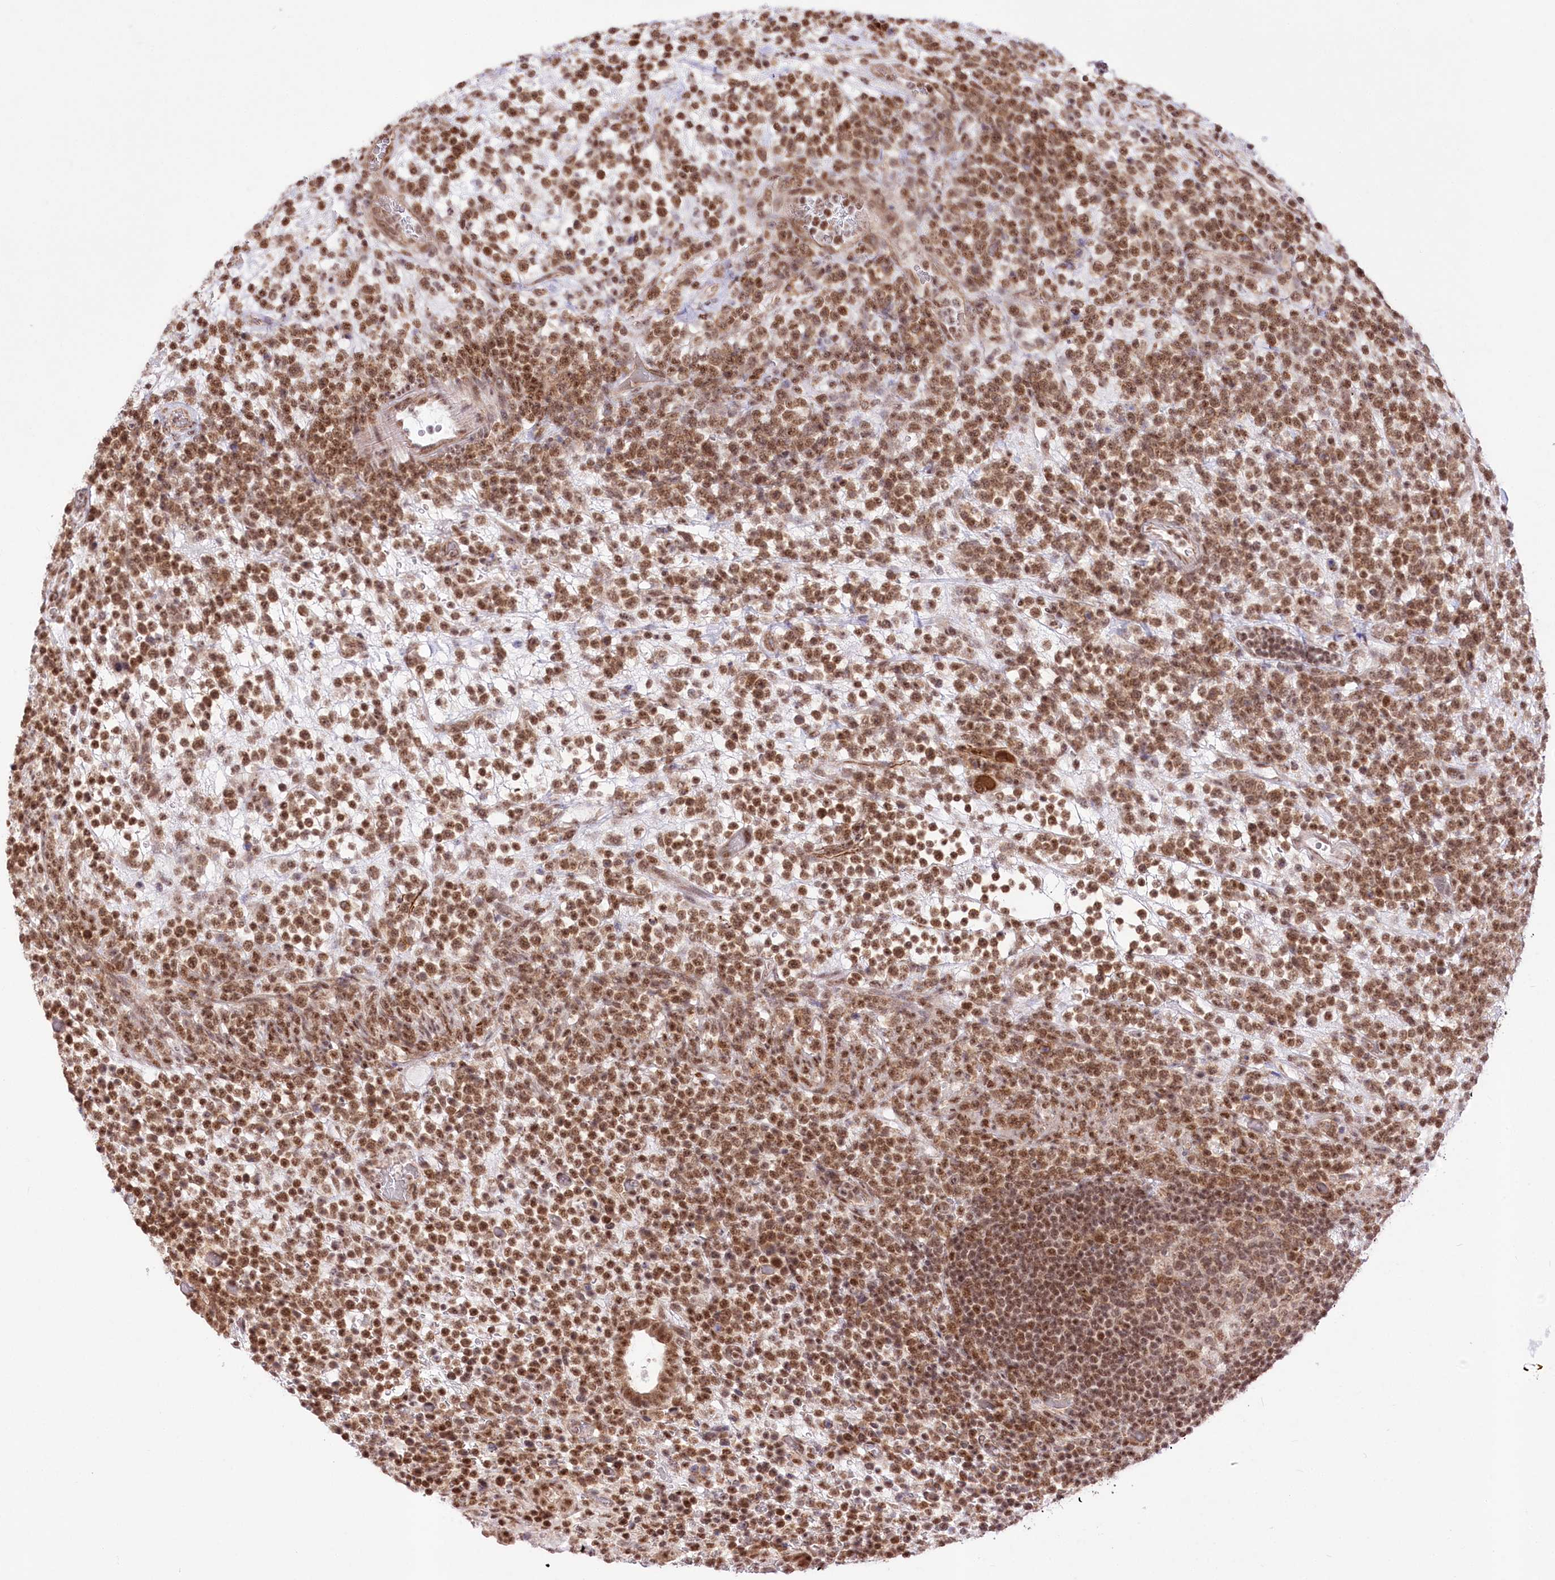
{"staining": {"intensity": "moderate", "quantity": ">75%", "location": "cytoplasmic/membranous,nuclear"}, "tissue": "lymphoma", "cell_type": "Tumor cells", "image_type": "cancer", "snomed": [{"axis": "morphology", "description": "Malignant lymphoma, non-Hodgkin's type, High grade"}, {"axis": "topography", "description": "Colon"}], "caption": "A histopathology image showing moderate cytoplasmic/membranous and nuclear positivity in approximately >75% of tumor cells in lymphoma, as visualized by brown immunohistochemical staining.", "gene": "ZMAT2", "patient": {"sex": "female", "age": 53}}